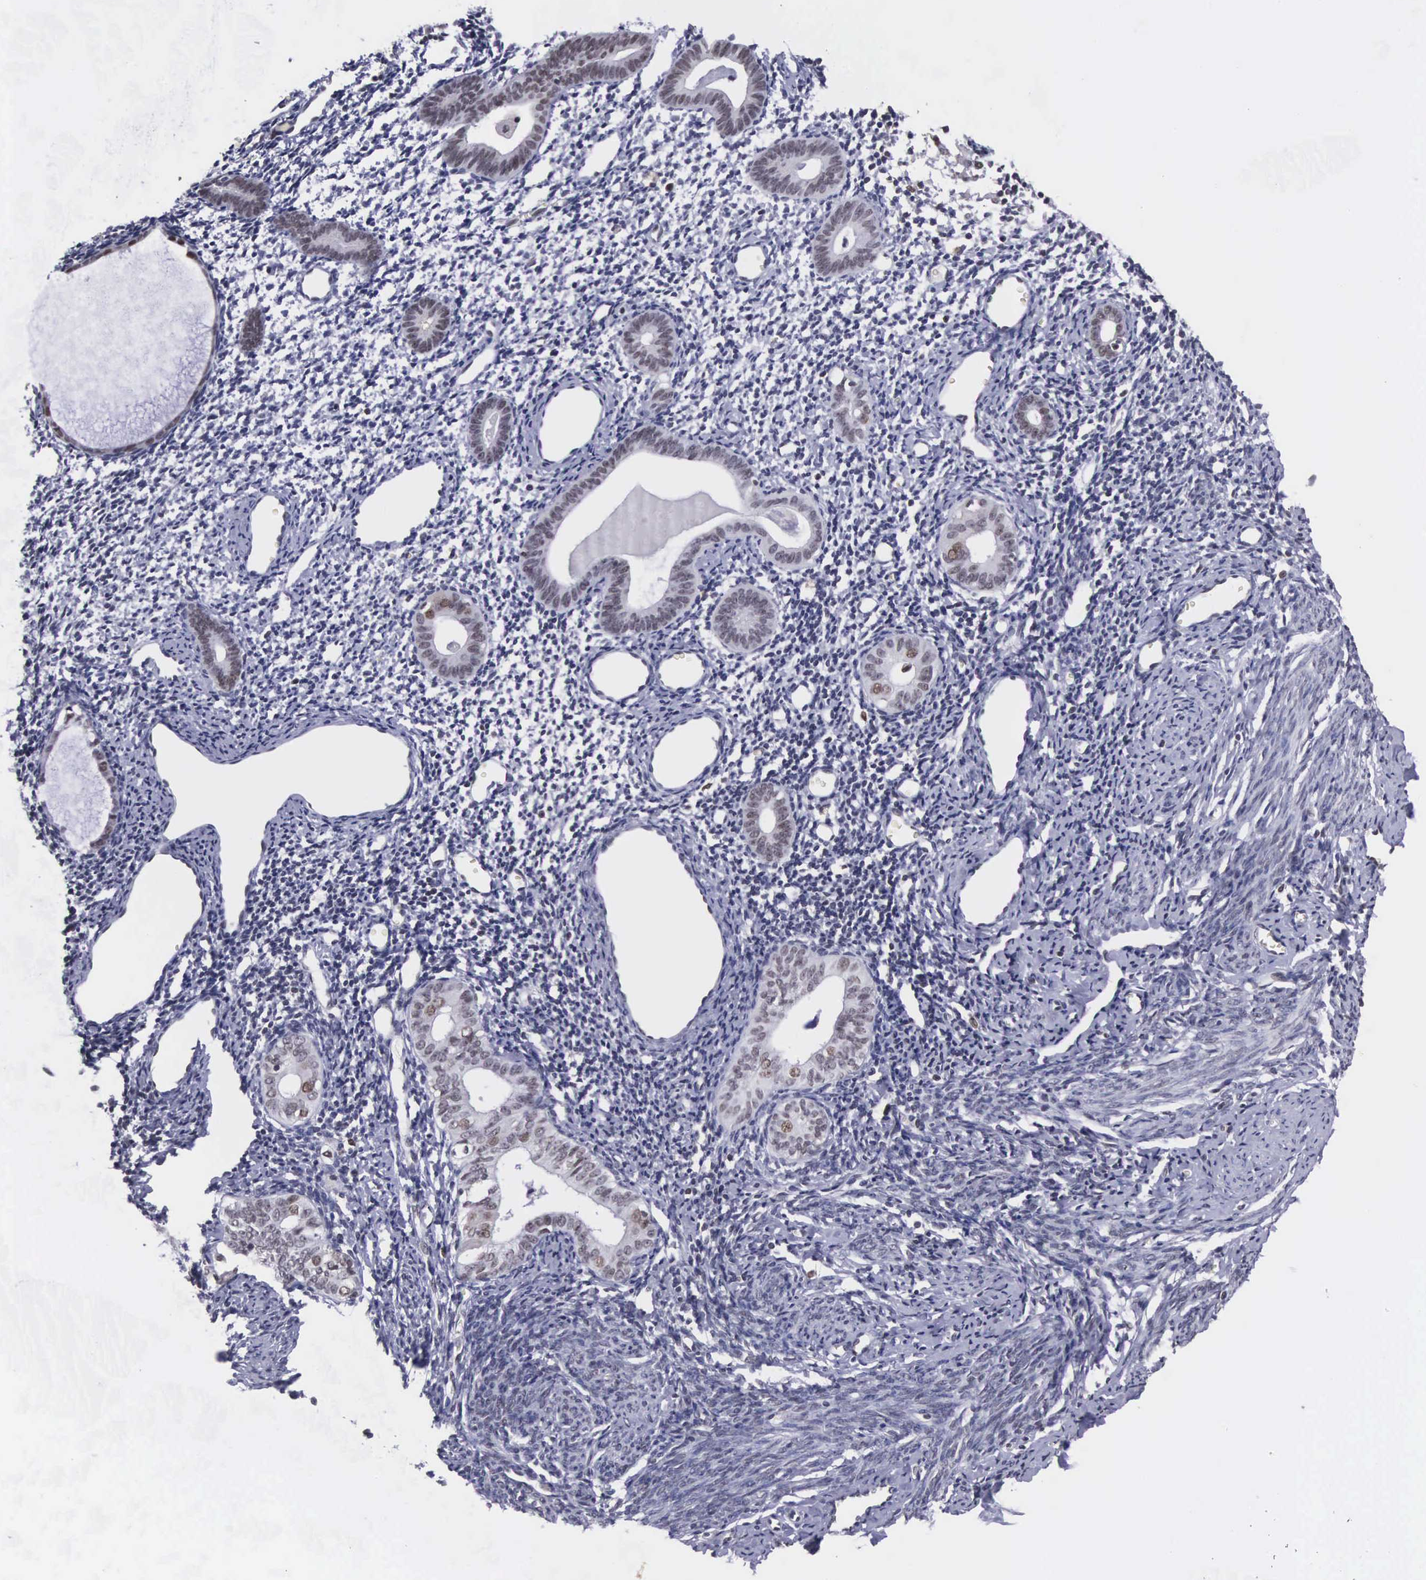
{"staining": {"intensity": "negative", "quantity": "none", "location": "none"}, "tissue": "endometrium", "cell_type": "Cells in endometrial stroma", "image_type": "normal", "snomed": [{"axis": "morphology", "description": "Normal tissue, NOS"}, {"axis": "morphology", "description": "Neoplasm, benign, NOS"}, {"axis": "topography", "description": "Uterus"}], "caption": "Image shows no significant protein positivity in cells in endometrial stroma of benign endometrium.", "gene": "VRK1", "patient": {"sex": "female", "age": 55}}